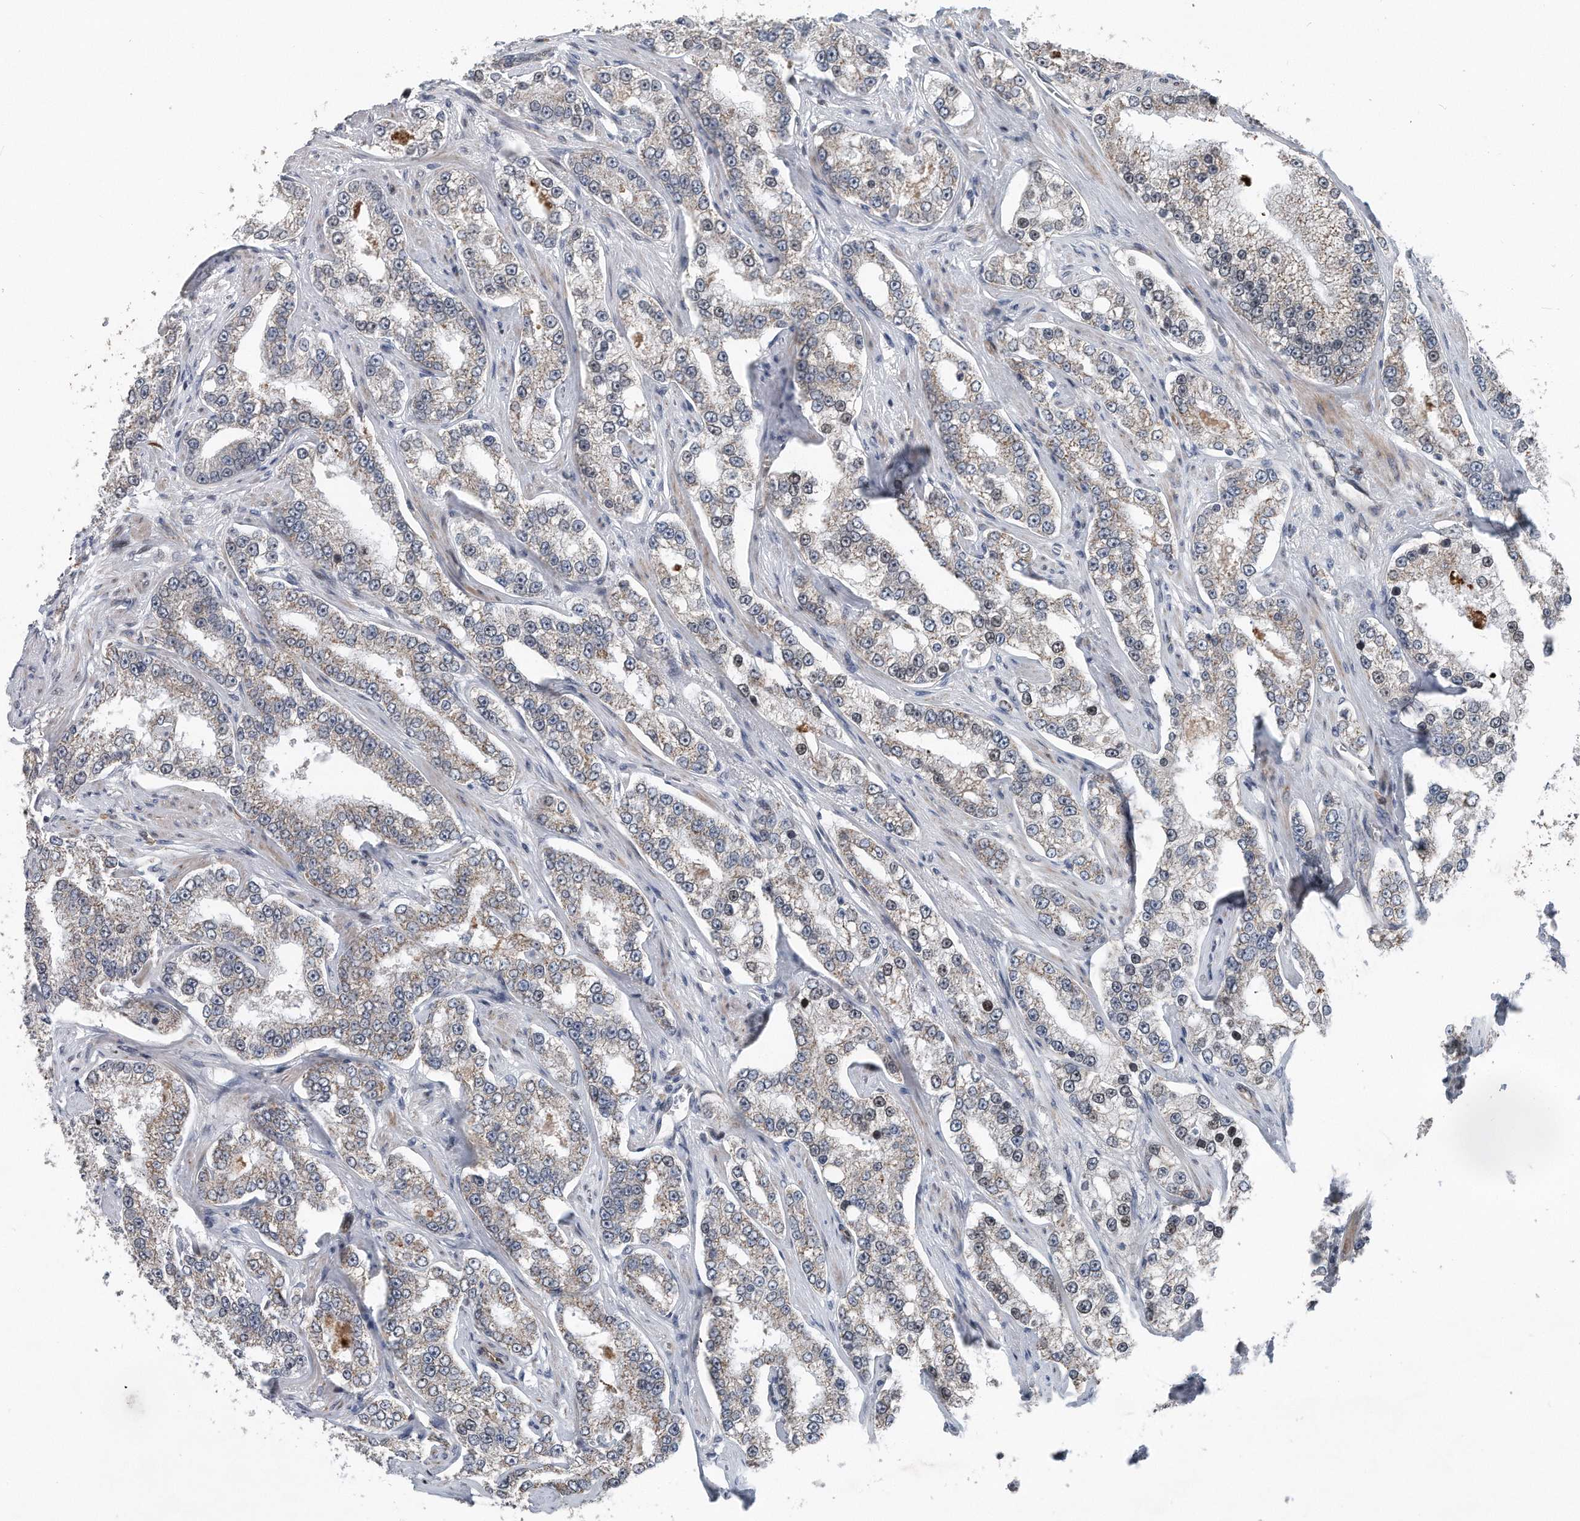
{"staining": {"intensity": "weak", "quantity": "<25%", "location": "cytoplasmic/membranous"}, "tissue": "prostate cancer", "cell_type": "Tumor cells", "image_type": "cancer", "snomed": [{"axis": "morphology", "description": "Normal tissue, NOS"}, {"axis": "morphology", "description": "Adenocarcinoma, High grade"}, {"axis": "topography", "description": "Prostate"}], "caption": "A high-resolution histopathology image shows immunohistochemistry (IHC) staining of prostate high-grade adenocarcinoma, which shows no significant positivity in tumor cells.", "gene": "DST", "patient": {"sex": "male", "age": 83}}